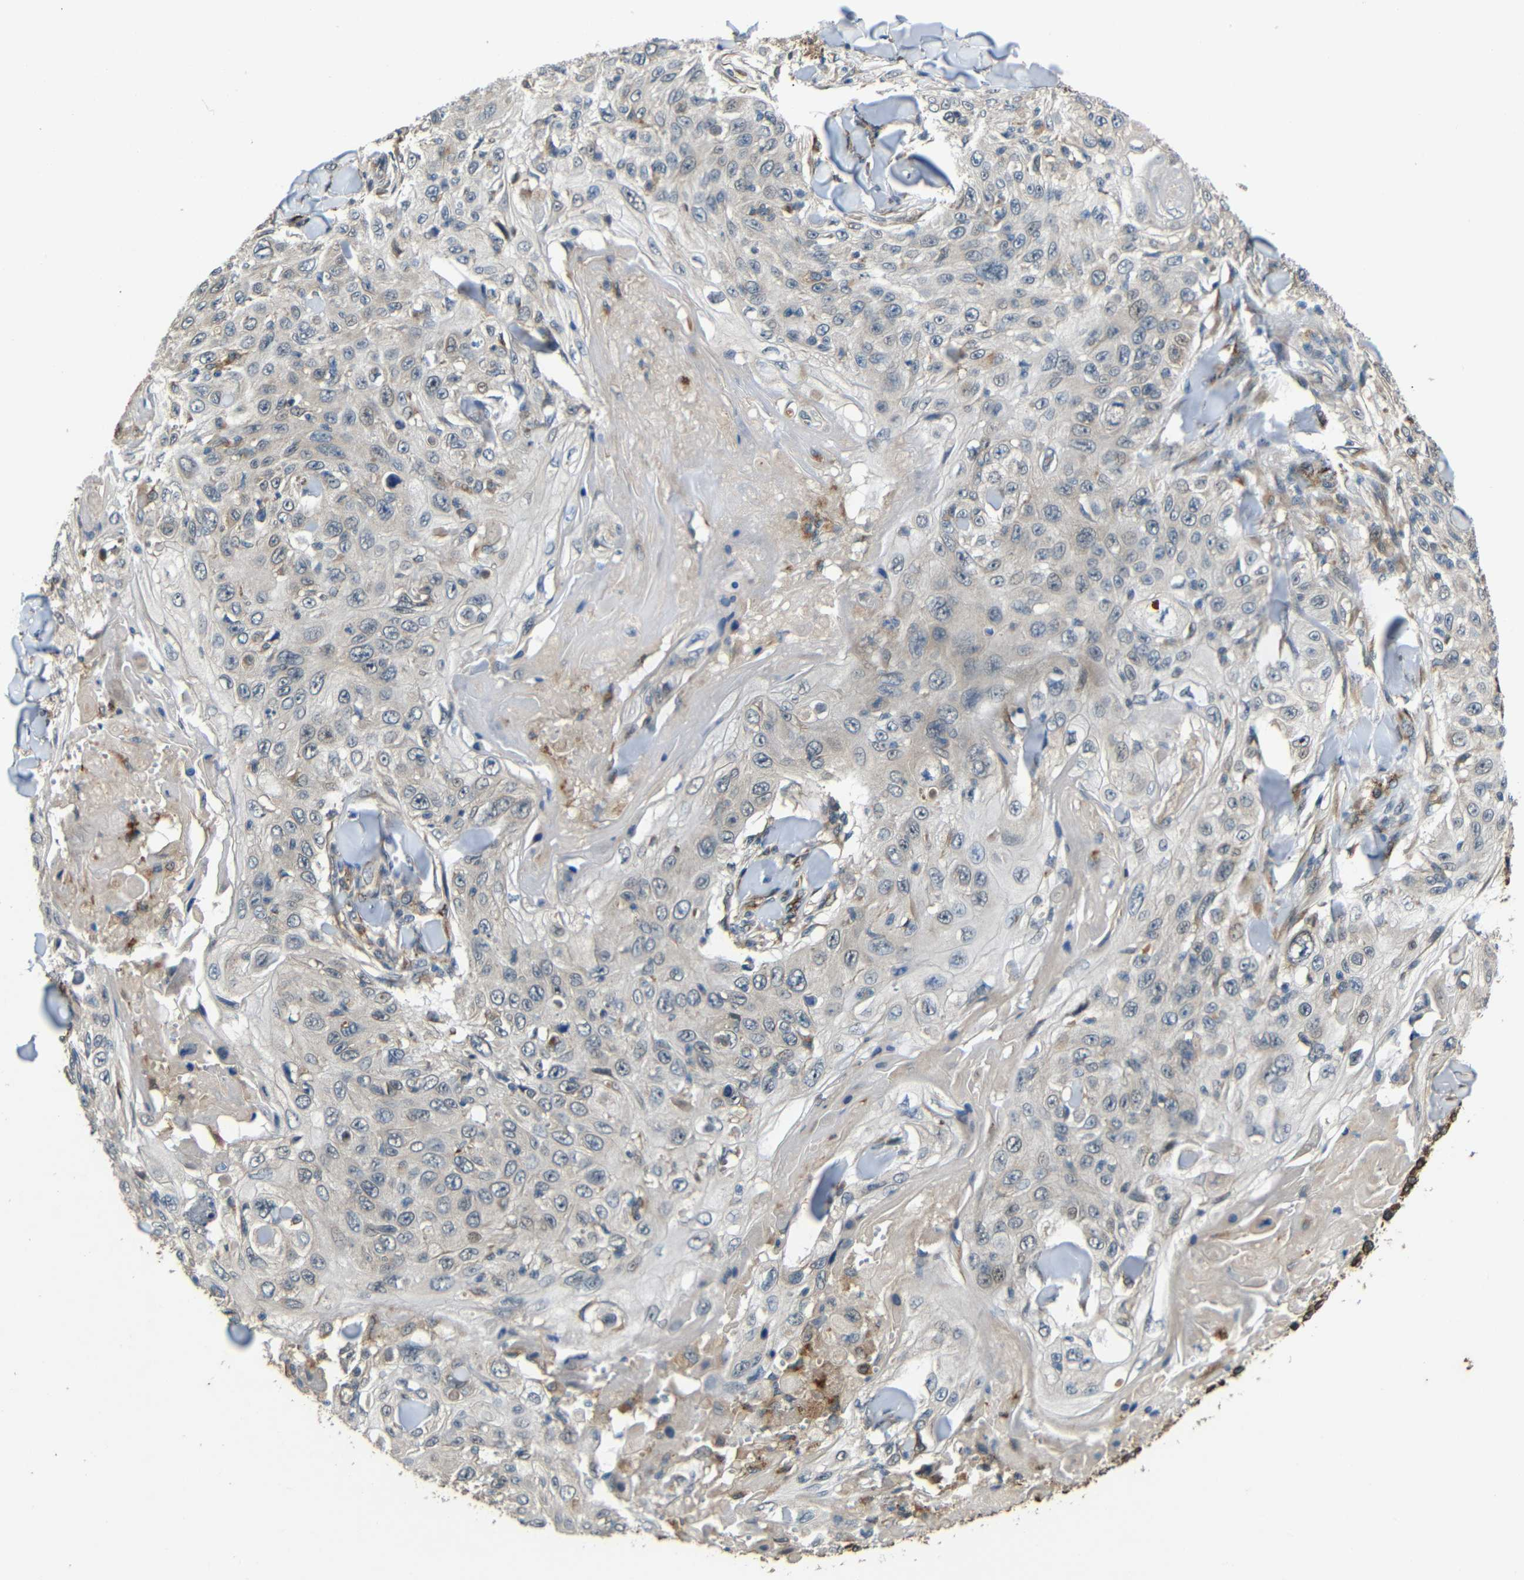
{"staining": {"intensity": "weak", "quantity": "<25%", "location": "cytoplasmic/membranous"}, "tissue": "skin cancer", "cell_type": "Tumor cells", "image_type": "cancer", "snomed": [{"axis": "morphology", "description": "Squamous cell carcinoma, NOS"}, {"axis": "topography", "description": "Skin"}], "caption": "High magnification brightfield microscopy of skin cancer (squamous cell carcinoma) stained with DAB (3,3'-diaminobenzidine) (brown) and counterstained with hematoxylin (blue): tumor cells show no significant positivity.", "gene": "ATP7A", "patient": {"sex": "male", "age": 86}}